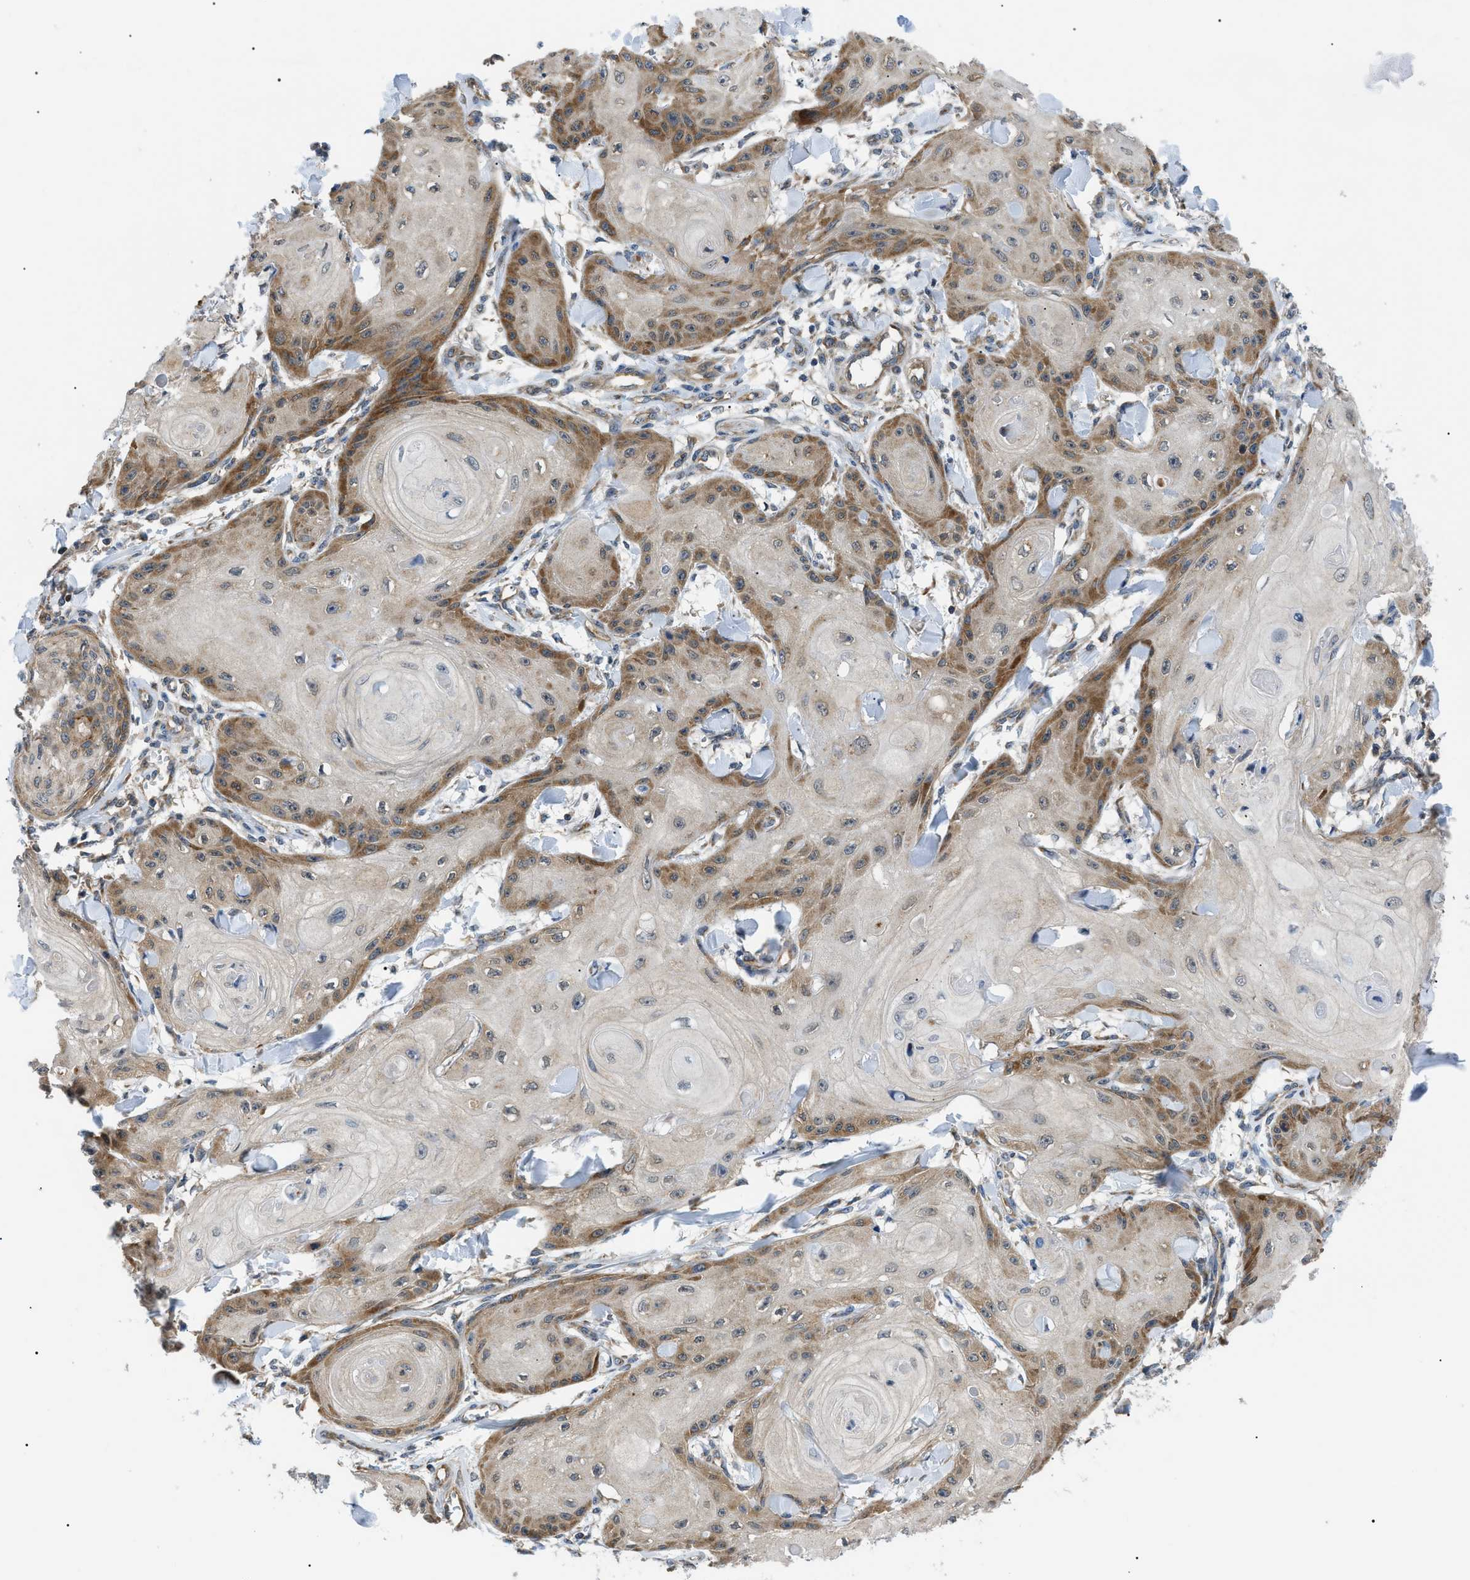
{"staining": {"intensity": "moderate", "quantity": "25%-75%", "location": "cytoplasmic/membranous"}, "tissue": "skin cancer", "cell_type": "Tumor cells", "image_type": "cancer", "snomed": [{"axis": "morphology", "description": "Squamous cell carcinoma, NOS"}, {"axis": "topography", "description": "Skin"}], "caption": "A brown stain highlights moderate cytoplasmic/membranous expression of a protein in human squamous cell carcinoma (skin) tumor cells.", "gene": "SRPK1", "patient": {"sex": "male", "age": 74}}